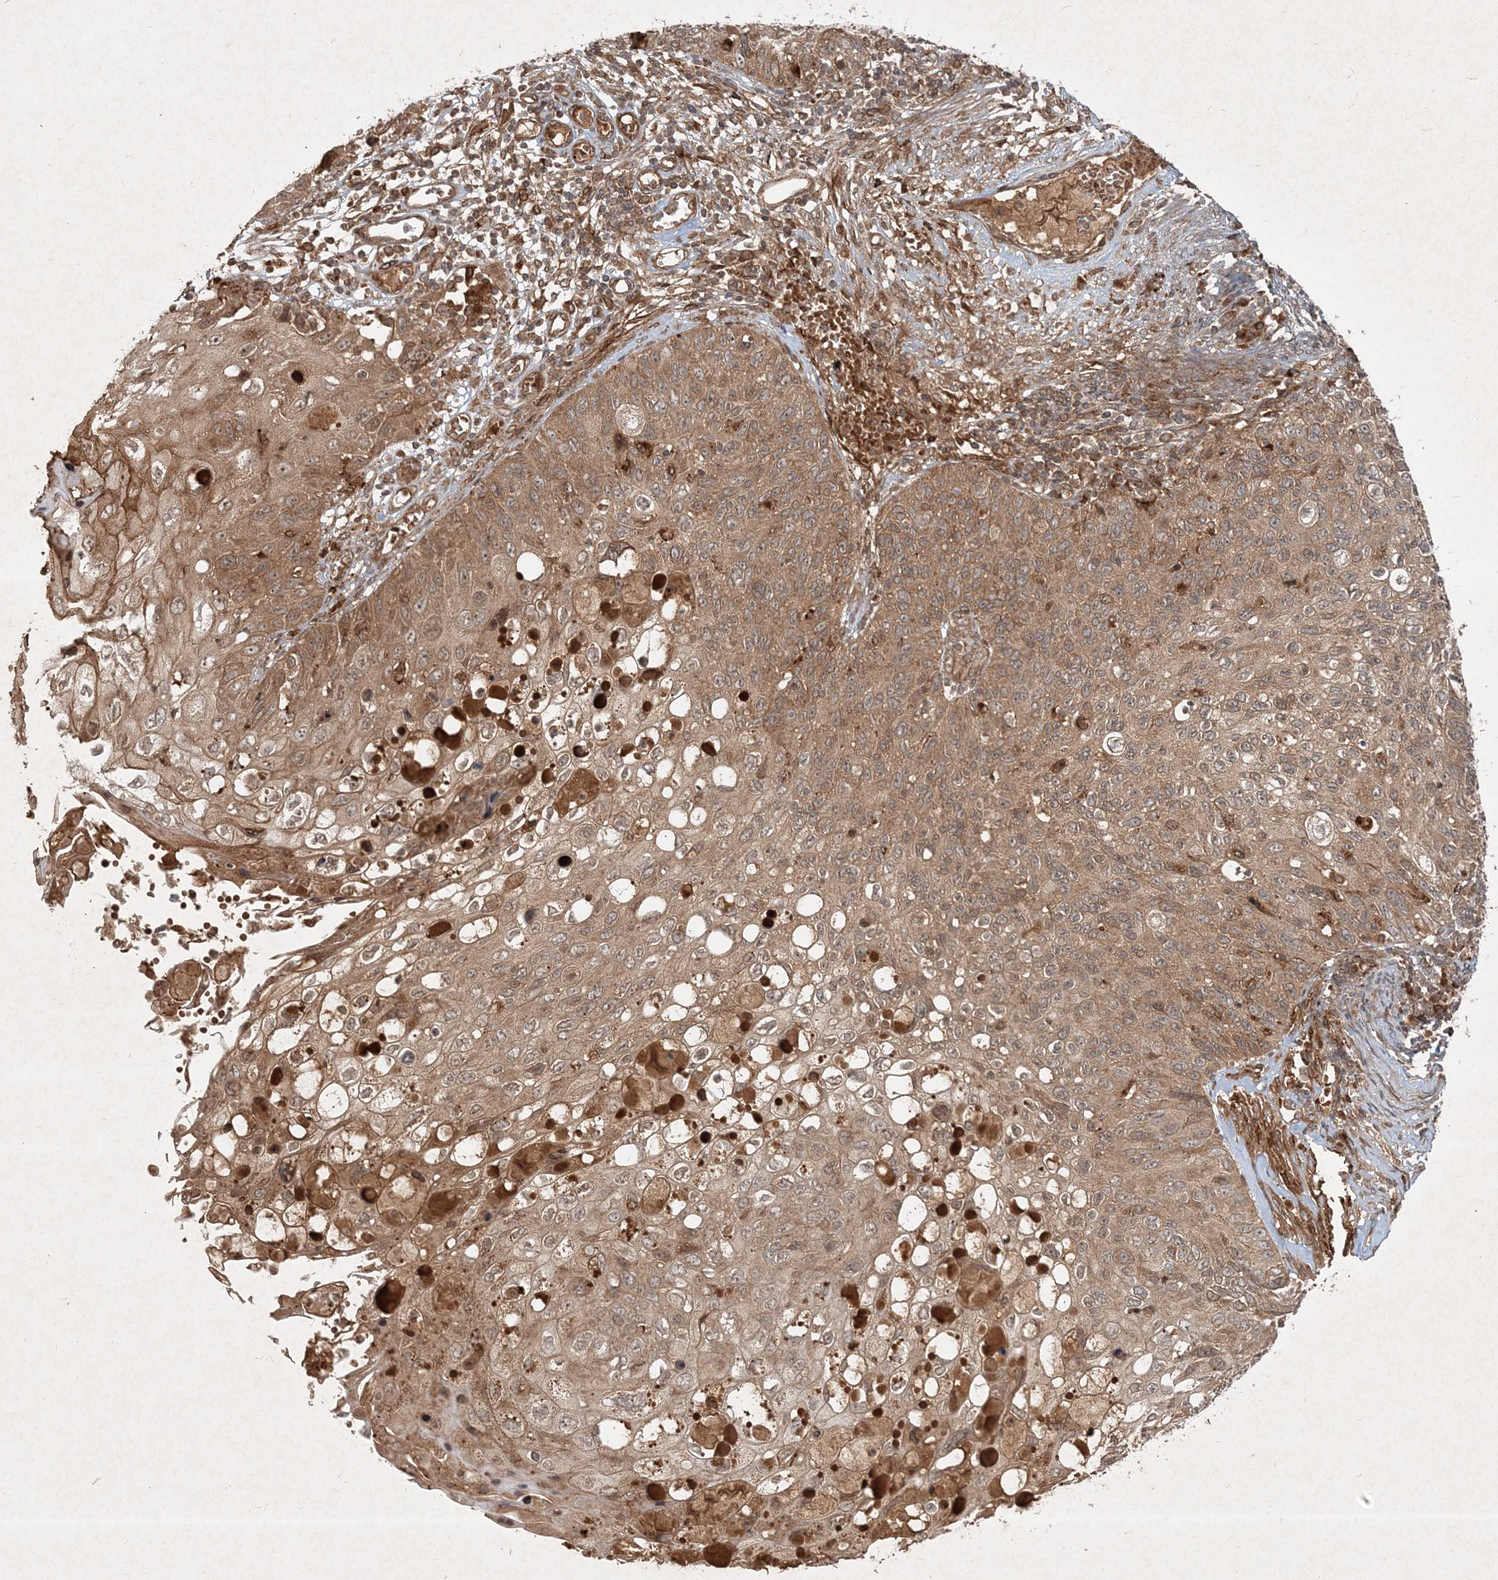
{"staining": {"intensity": "moderate", "quantity": ">75%", "location": "cytoplasmic/membranous"}, "tissue": "cervical cancer", "cell_type": "Tumor cells", "image_type": "cancer", "snomed": [{"axis": "morphology", "description": "Squamous cell carcinoma, NOS"}, {"axis": "topography", "description": "Cervix"}], "caption": "The immunohistochemical stain labels moderate cytoplasmic/membranous positivity in tumor cells of cervical cancer (squamous cell carcinoma) tissue.", "gene": "NARS1", "patient": {"sex": "female", "age": 70}}